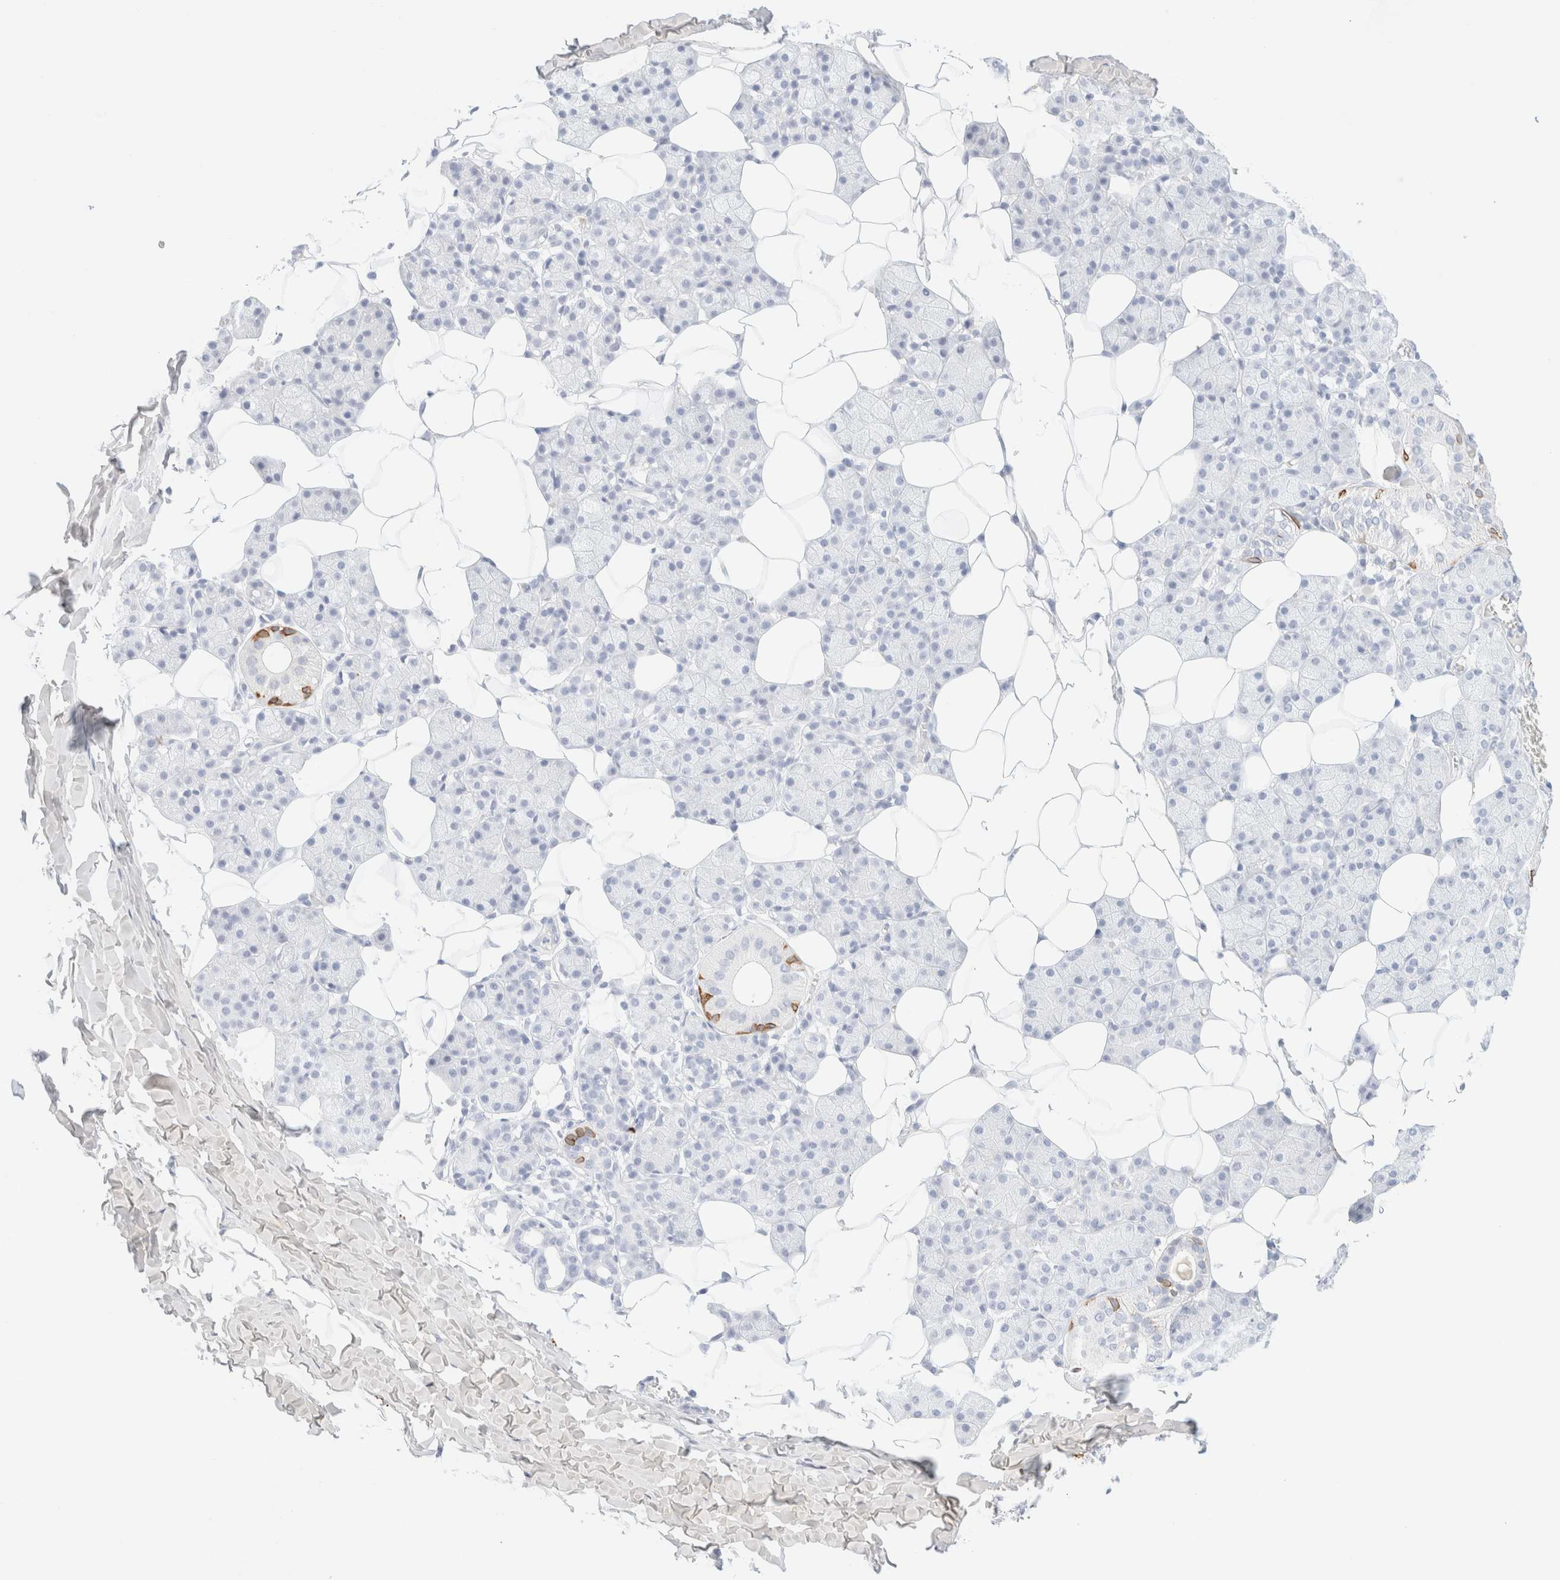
{"staining": {"intensity": "moderate", "quantity": "<25%", "location": "cytoplasmic/membranous"}, "tissue": "salivary gland", "cell_type": "Glandular cells", "image_type": "normal", "snomed": [{"axis": "morphology", "description": "Normal tissue, NOS"}, {"axis": "topography", "description": "Salivary gland"}], "caption": "An image showing moderate cytoplasmic/membranous positivity in about <25% of glandular cells in normal salivary gland, as visualized by brown immunohistochemical staining.", "gene": "KRT15", "patient": {"sex": "female", "age": 33}}